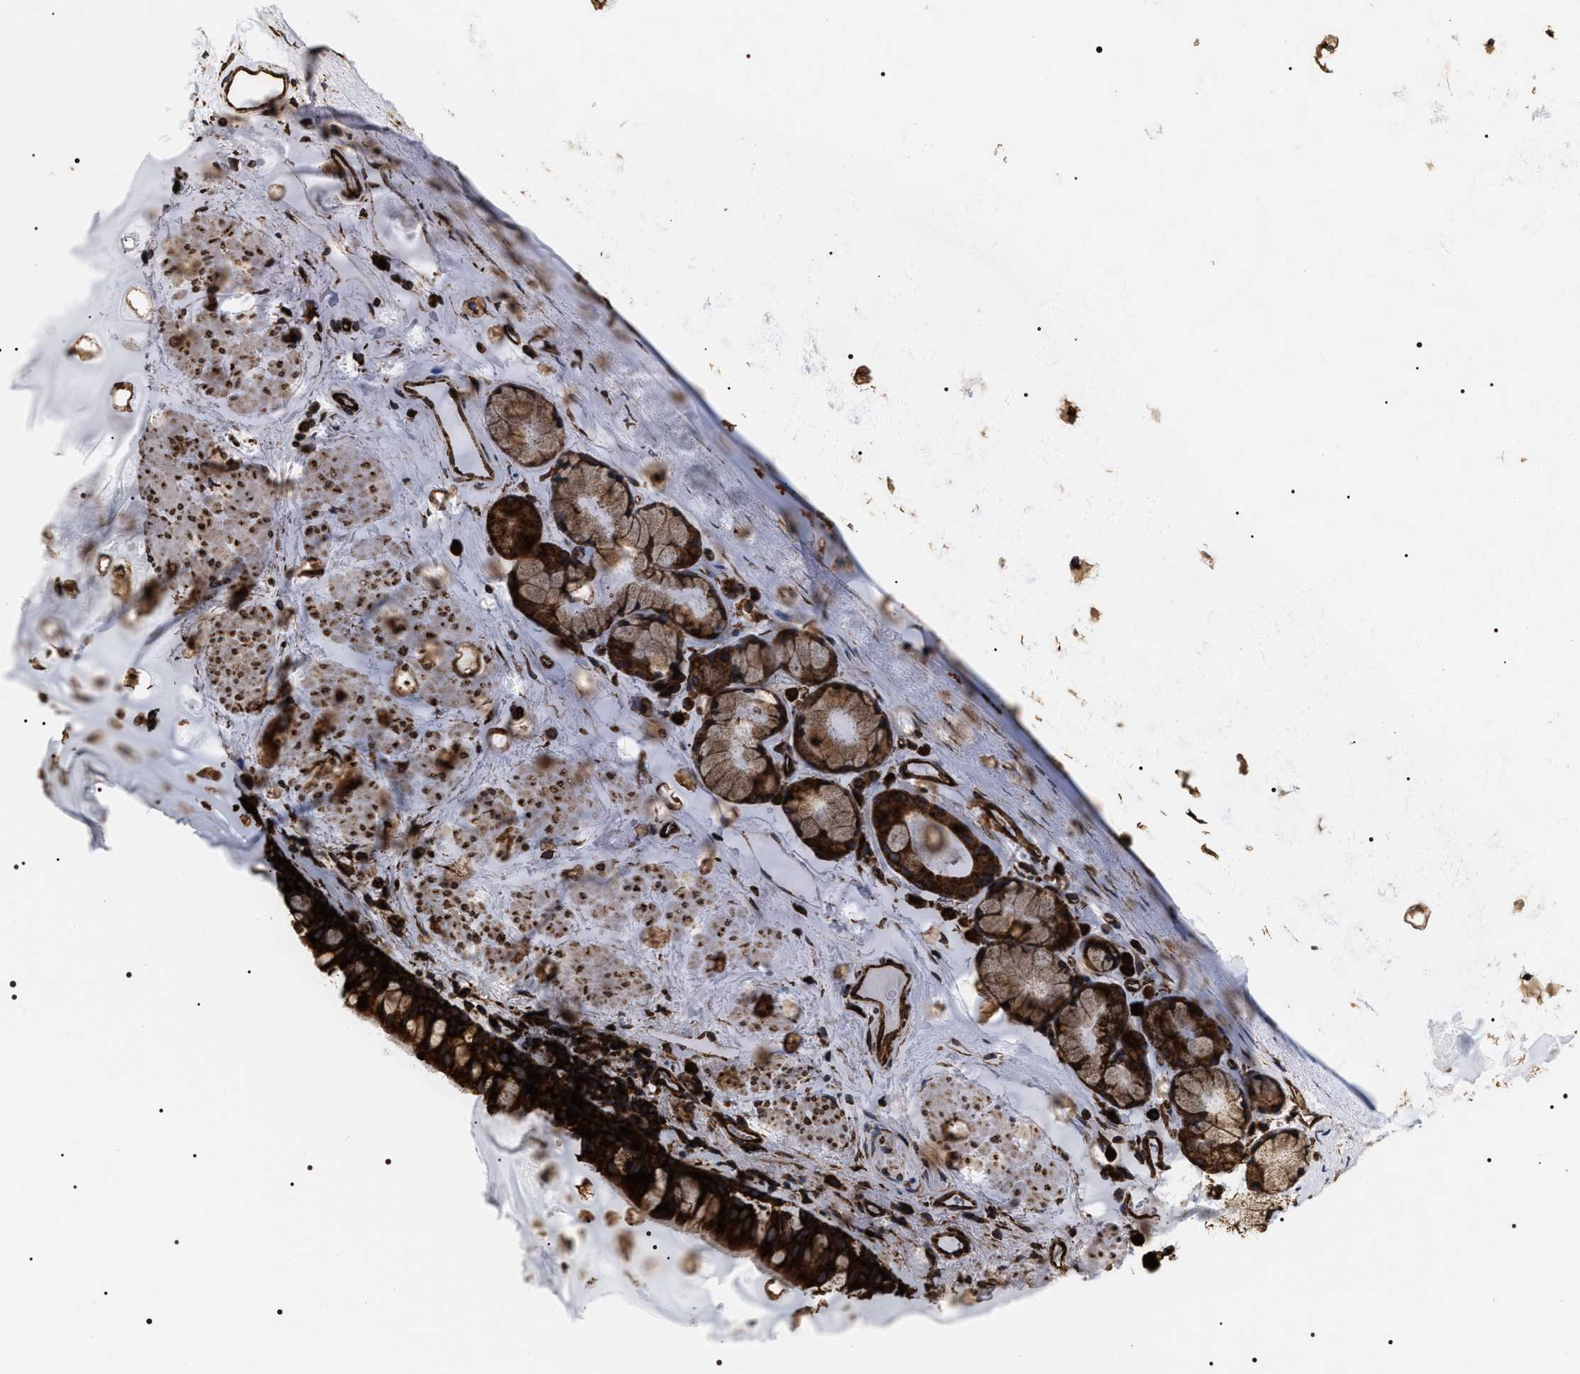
{"staining": {"intensity": "strong", "quantity": ">75%", "location": "cytoplasmic/membranous"}, "tissue": "bronchus", "cell_type": "Respiratory epithelial cells", "image_type": "normal", "snomed": [{"axis": "morphology", "description": "Normal tissue, NOS"}, {"axis": "topography", "description": "Cartilage tissue"}, {"axis": "topography", "description": "Bronchus"}], "caption": "Protein staining of normal bronchus reveals strong cytoplasmic/membranous expression in about >75% of respiratory epithelial cells.", "gene": "SERBP1", "patient": {"sex": "female", "age": 53}}